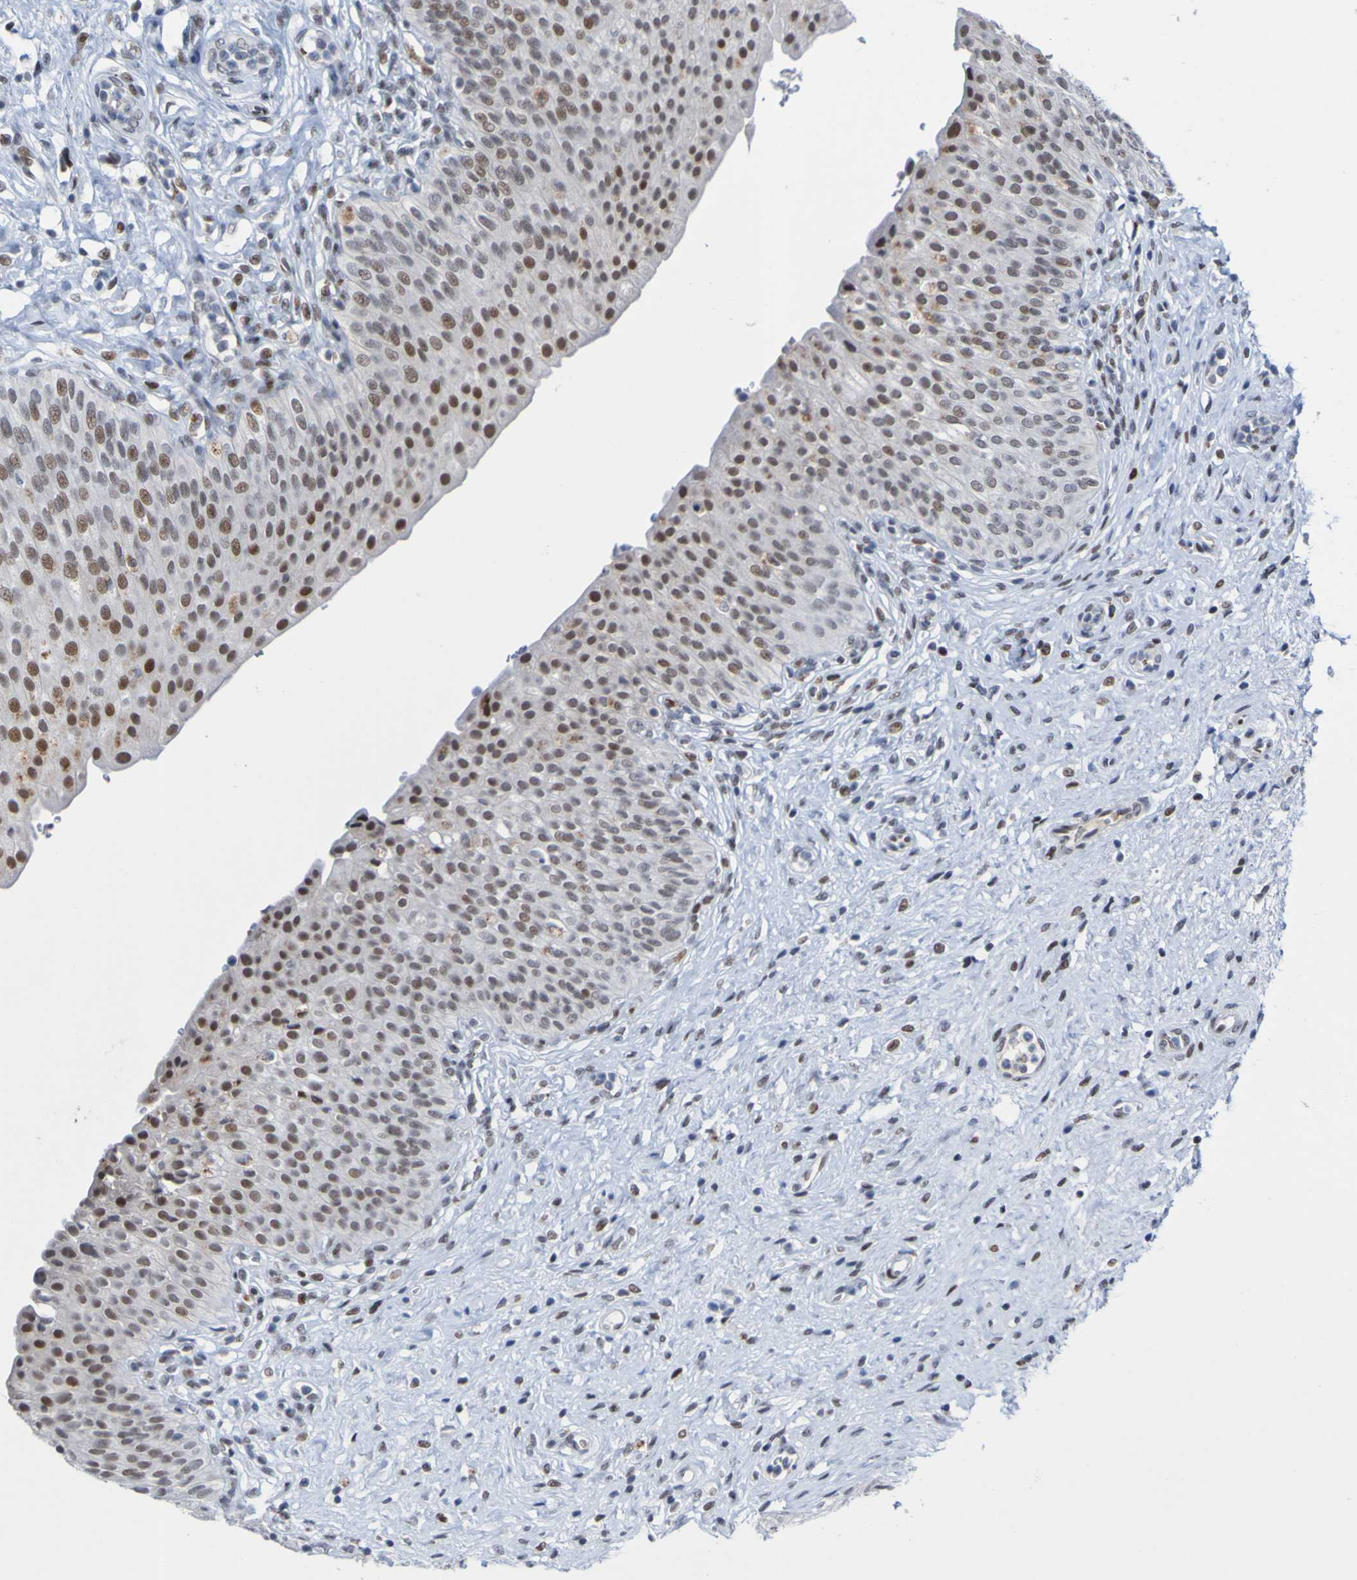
{"staining": {"intensity": "strong", "quantity": ">75%", "location": "nuclear"}, "tissue": "urinary bladder", "cell_type": "Urothelial cells", "image_type": "normal", "snomed": [{"axis": "morphology", "description": "Normal tissue, NOS"}, {"axis": "topography", "description": "Urinary bladder"}], "caption": "Immunohistochemistry histopathology image of benign human urinary bladder stained for a protein (brown), which reveals high levels of strong nuclear expression in about >75% of urothelial cells.", "gene": "PCGF1", "patient": {"sex": "male", "age": 46}}